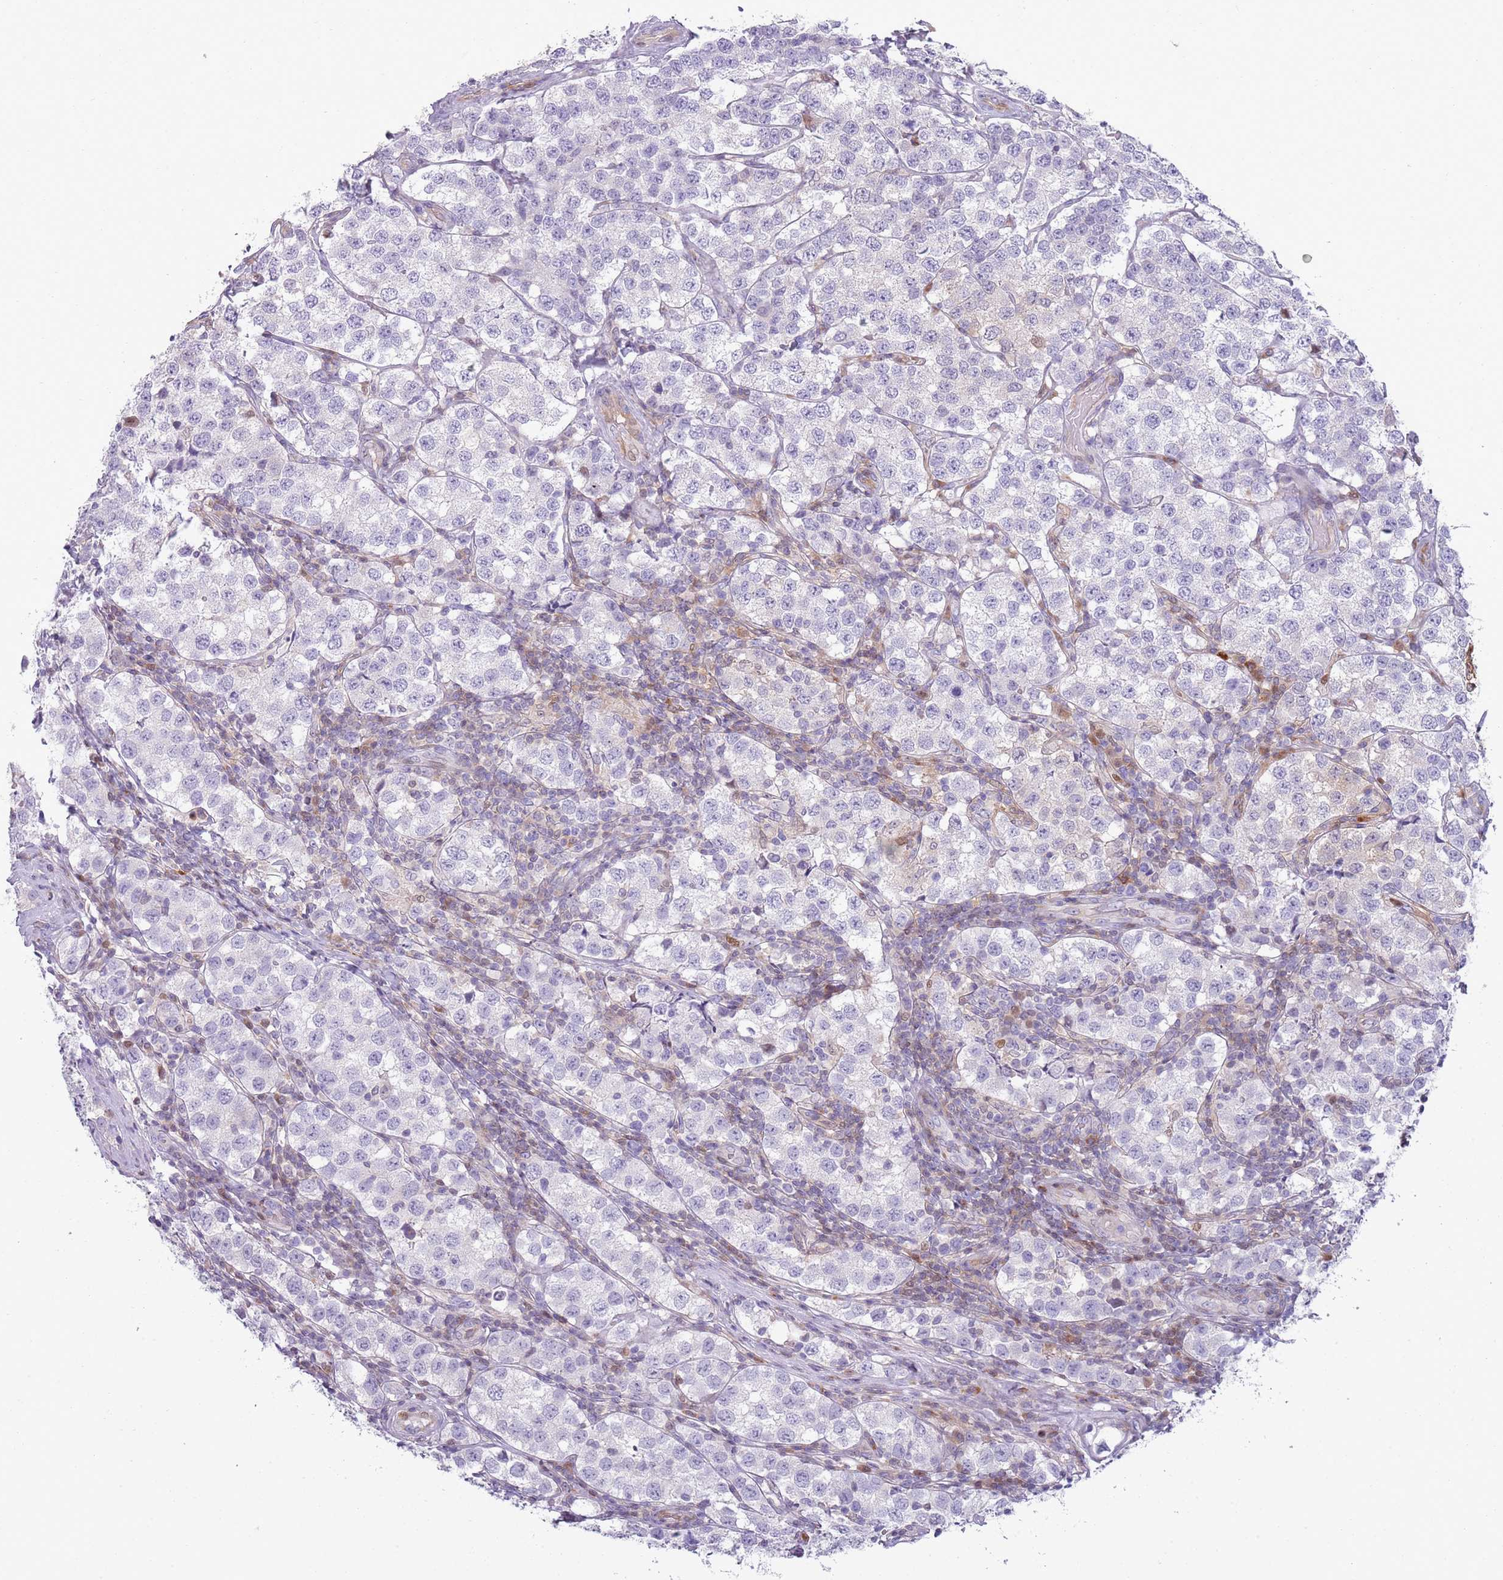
{"staining": {"intensity": "negative", "quantity": "none", "location": "none"}, "tissue": "testis cancer", "cell_type": "Tumor cells", "image_type": "cancer", "snomed": [{"axis": "morphology", "description": "Seminoma, NOS"}, {"axis": "topography", "description": "Testis"}], "caption": "Human seminoma (testis) stained for a protein using IHC displays no staining in tumor cells.", "gene": "NBPF6", "patient": {"sex": "male", "age": 34}}